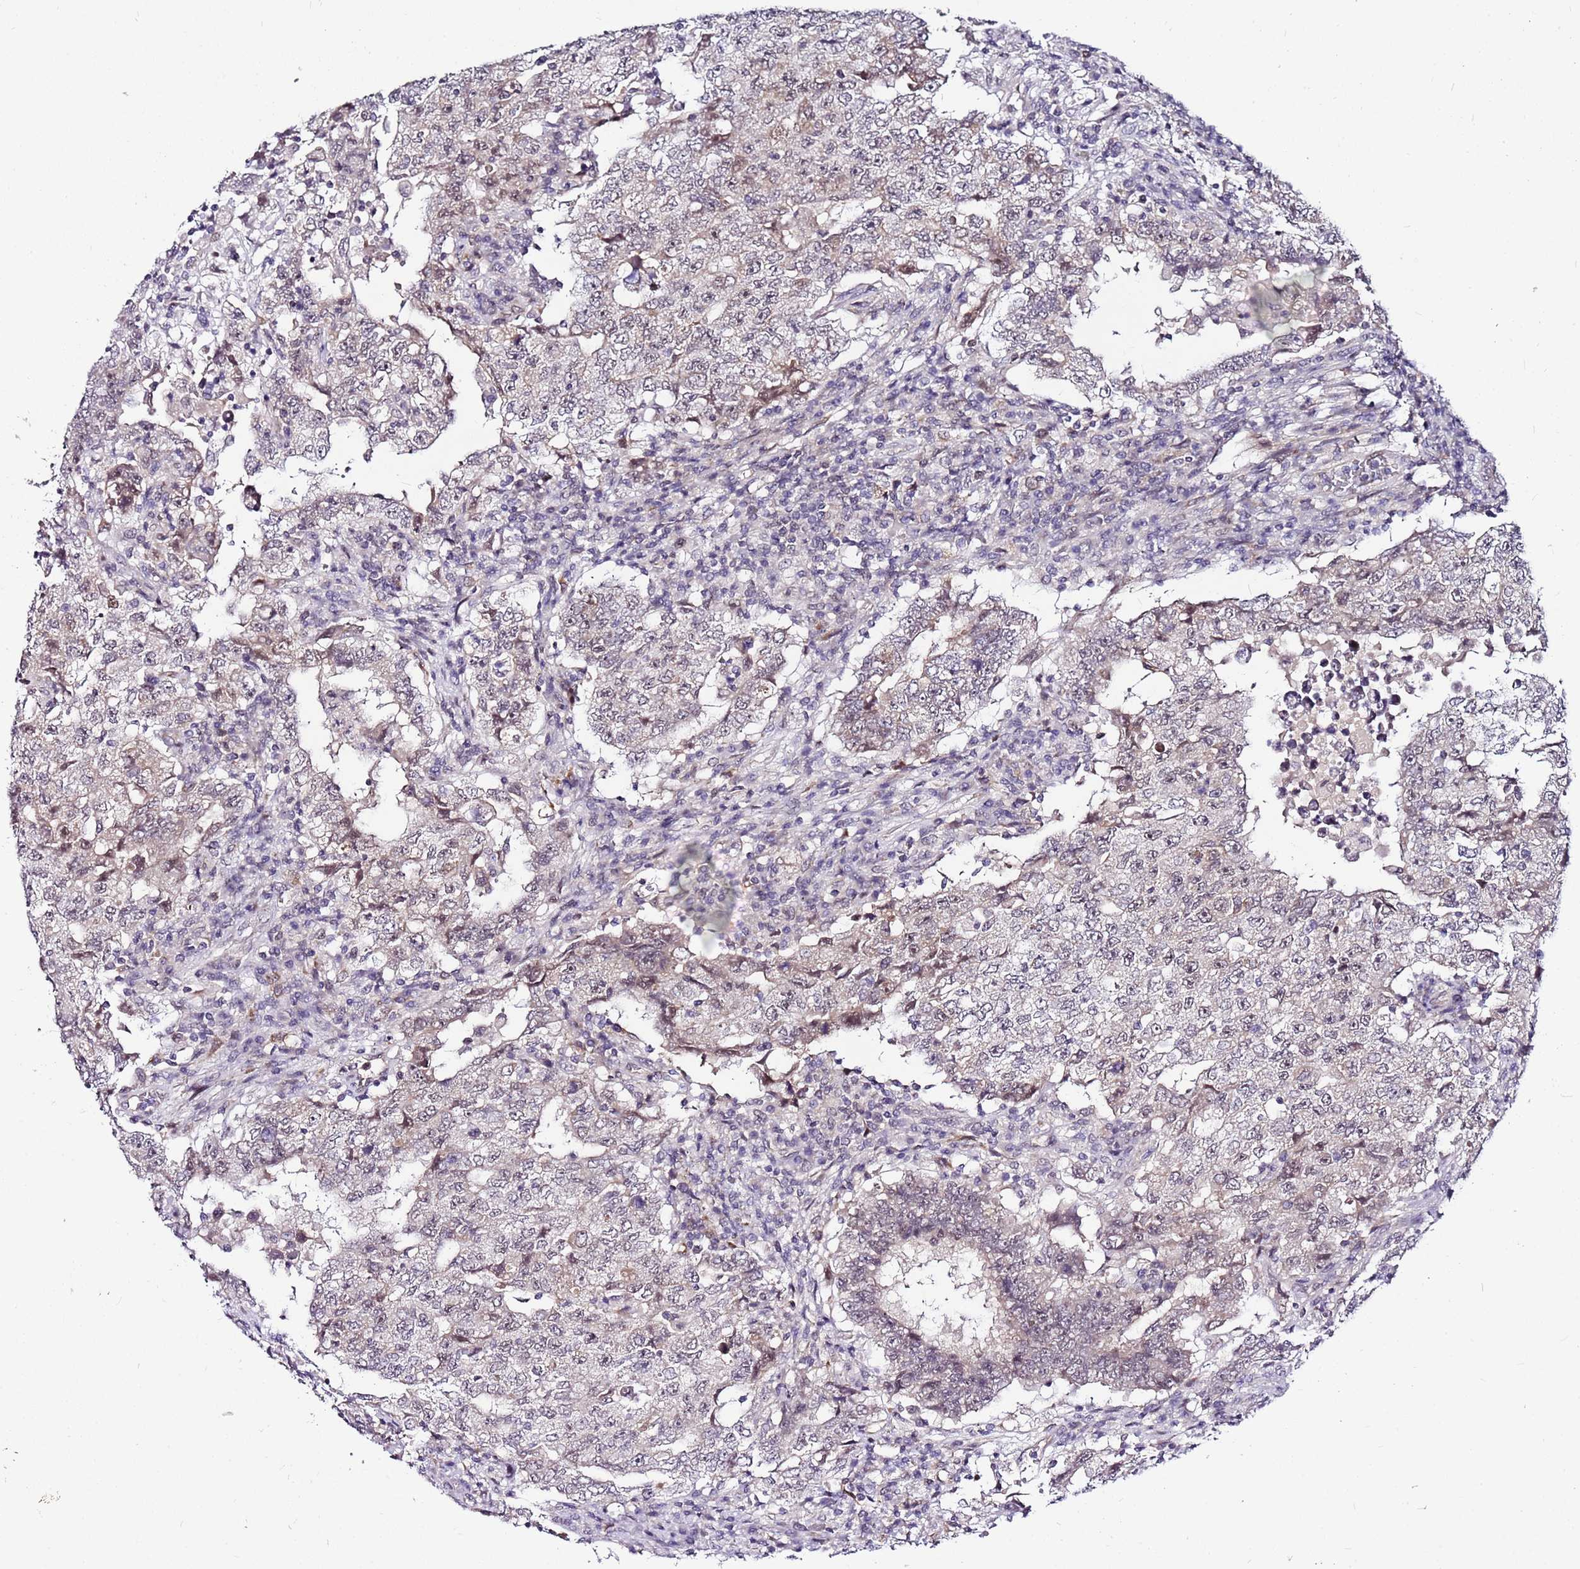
{"staining": {"intensity": "weak", "quantity": "<25%", "location": "cytoplasmic/membranous"}, "tissue": "testis cancer", "cell_type": "Tumor cells", "image_type": "cancer", "snomed": [{"axis": "morphology", "description": "Carcinoma, Embryonal, NOS"}, {"axis": "topography", "description": "Testis"}], "caption": "The immunohistochemistry micrograph has no significant expression in tumor cells of testis cancer (embryonal carcinoma) tissue.", "gene": "POLE3", "patient": {"sex": "male", "age": 26}}